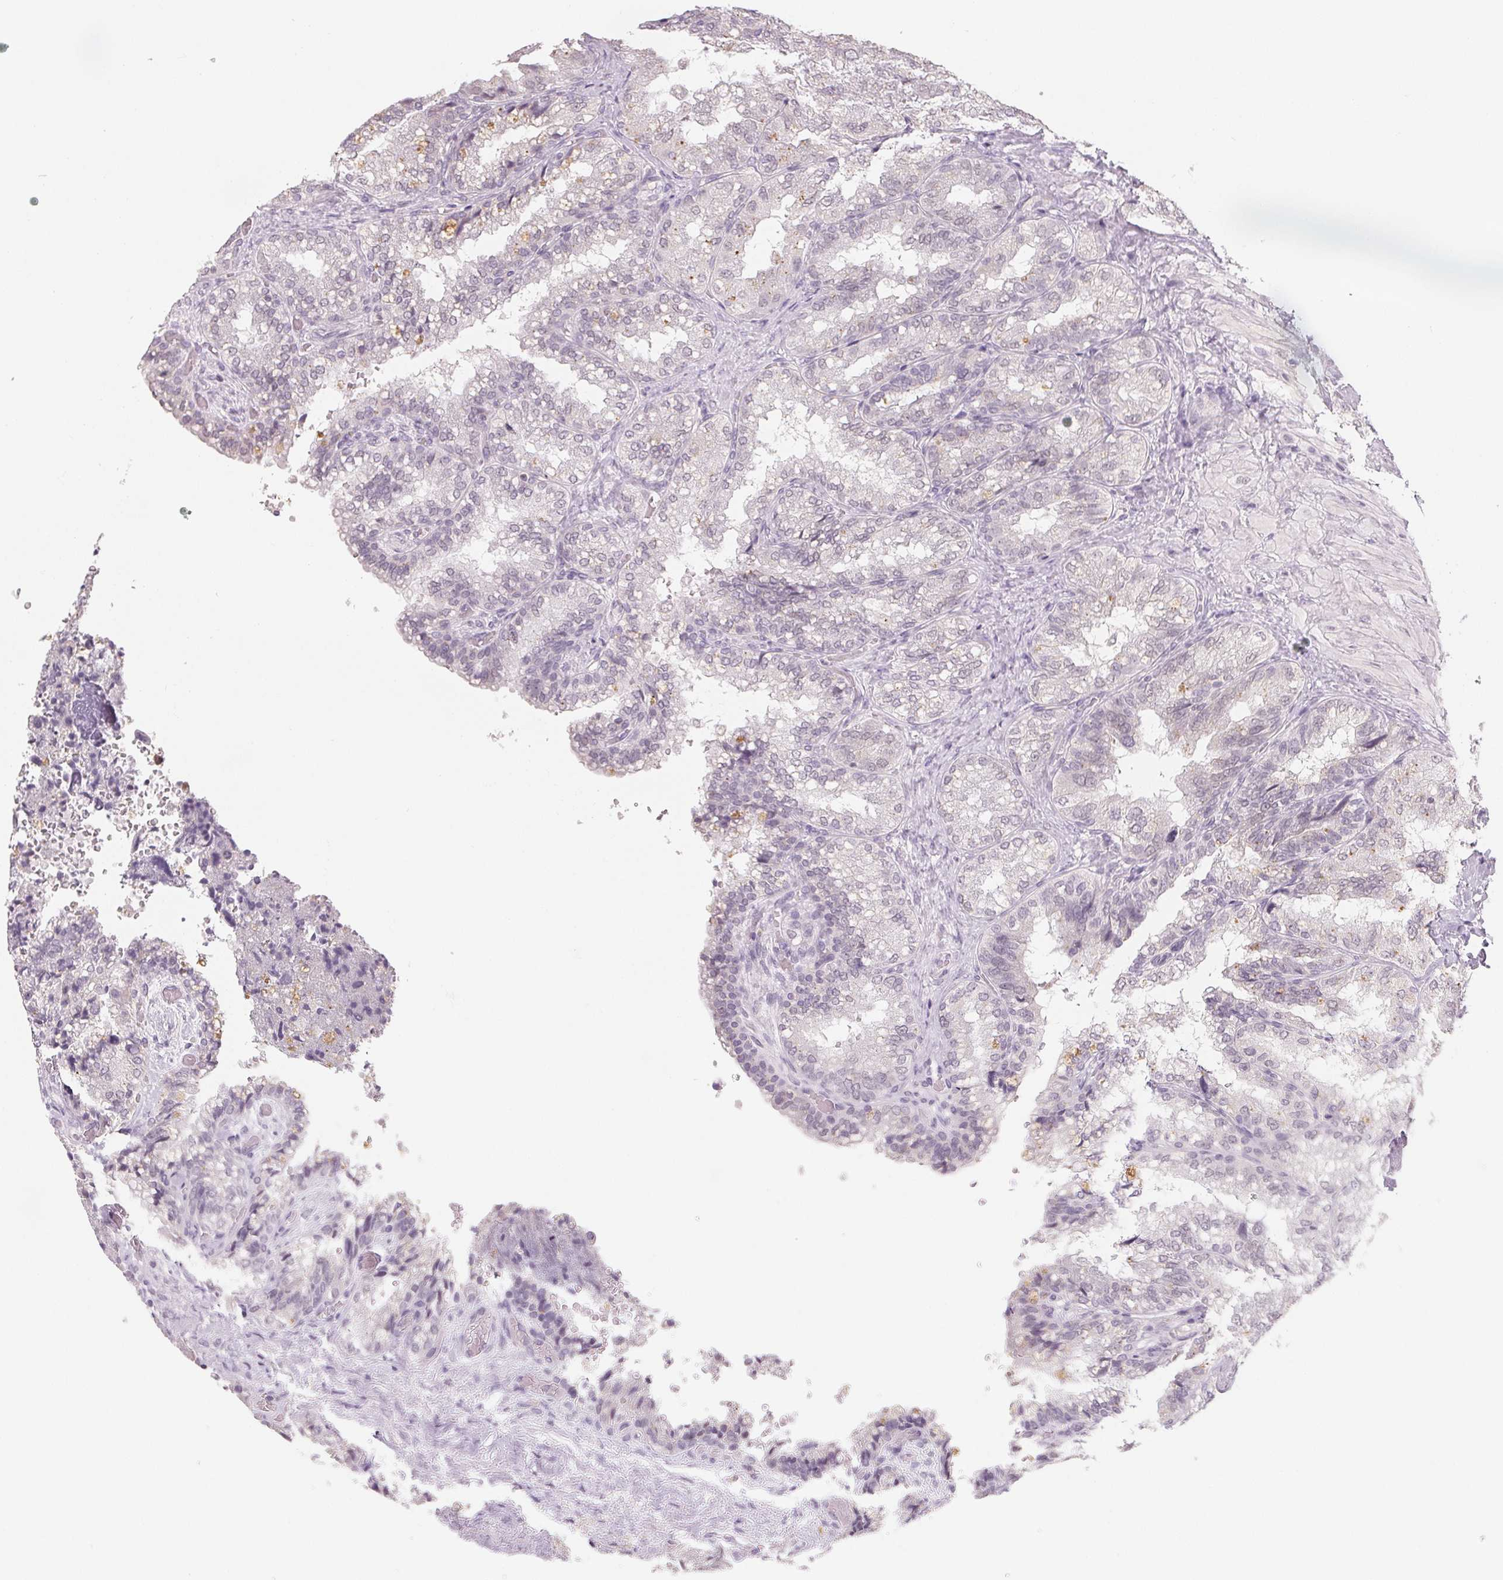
{"staining": {"intensity": "negative", "quantity": "none", "location": "none"}, "tissue": "seminal vesicle", "cell_type": "Glandular cells", "image_type": "normal", "snomed": [{"axis": "morphology", "description": "Normal tissue, NOS"}, {"axis": "topography", "description": "Seminal veicle"}], "caption": "This micrograph is of unremarkable seminal vesicle stained with immunohistochemistry (IHC) to label a protein in brown with the nuclei are counter-stained blue. There is no positivity in glandular cells. The staining is performed using DAB (3,3'-diaminobenzidine) brown chromogen with nuclei counter-stained in using hematoxylin.", "gene": "NXF3", "patient": {"sex": "male", "age": 57}}